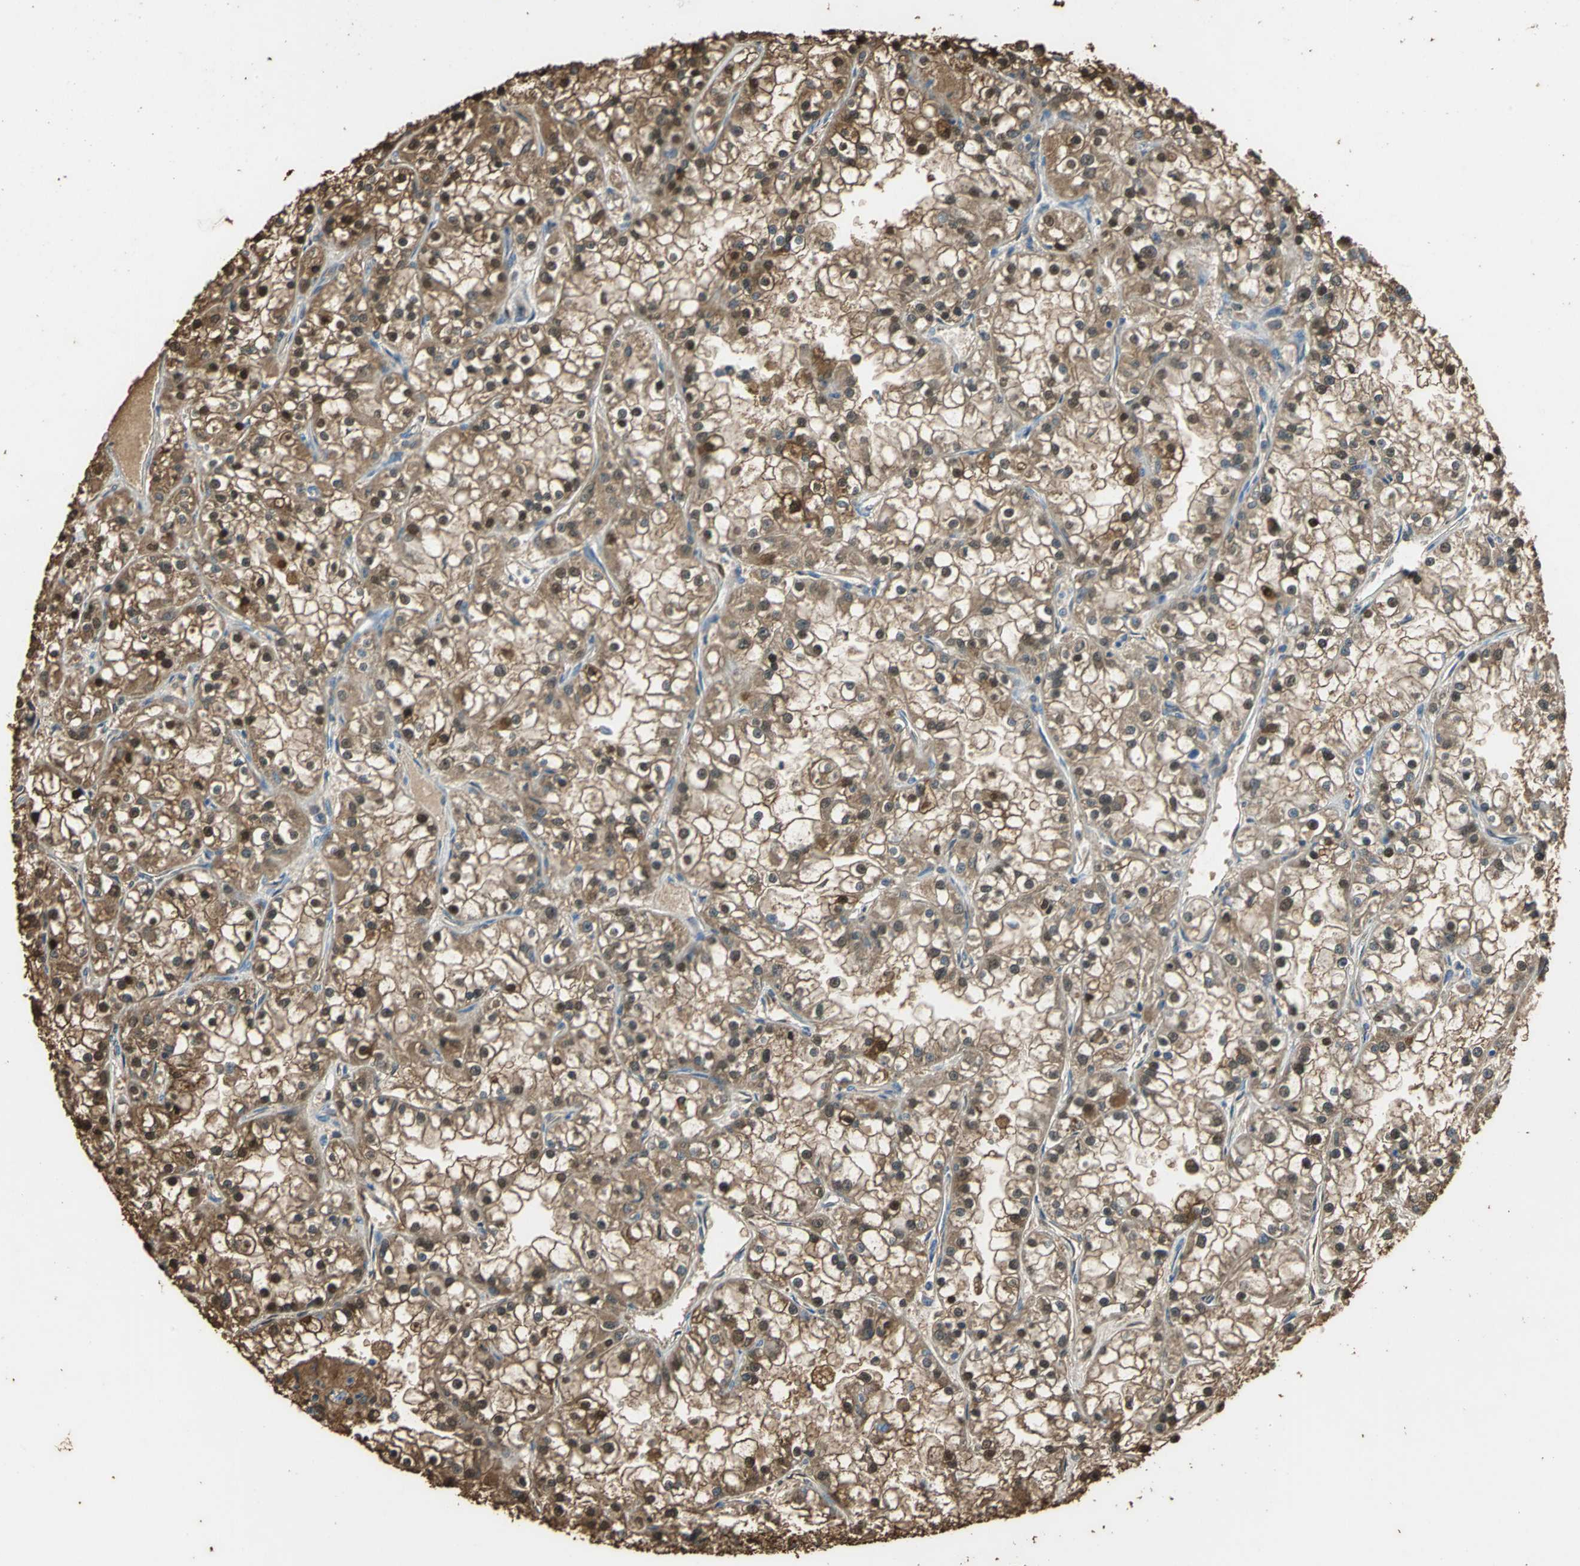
{"staining": {"intensity": "moderate", "quantity": ">75%", "location": "cytoplasmic/membranous"}, "tissue": "renal cancer", "cell_type": "Tumor cells", "image_type": "cancer", "snomed": [{"axis": "morphology", "description": "Adenocarcinoma, NOS"}, {"axis": "topography", "description": "Kidney"}], "caption": "The photomicrograph reveals staining of adenocarcinoma (renal), revealing moderate cytoplasmic/membranous protein expression (brown color) within tumor cells.", "gene": "GAPDH", "patient": {"sex": "female", "age": 52}}